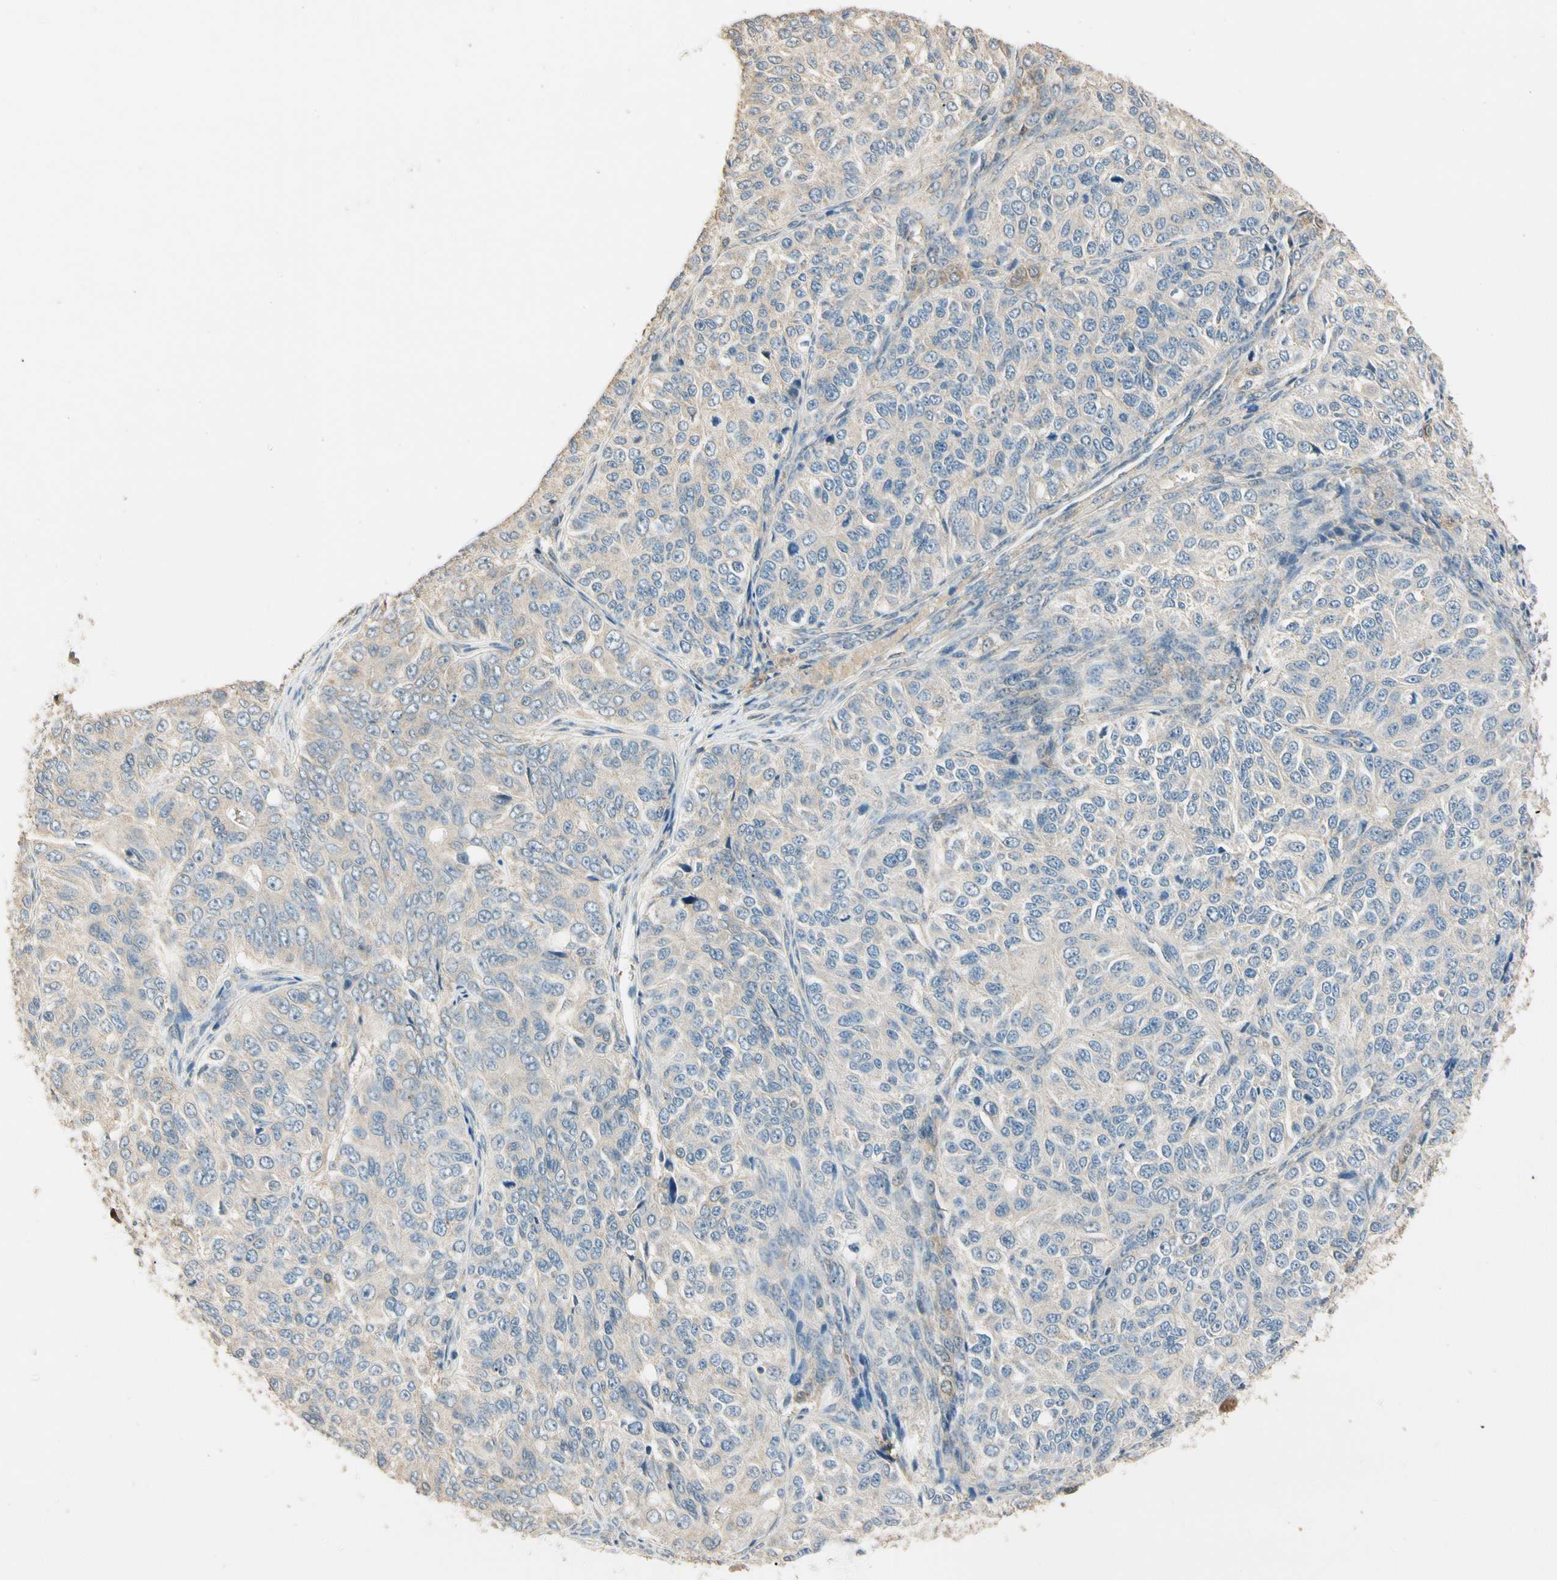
{"staining": {"intensity": "weak", "quantity": "25%-75%", "location": "cytoplasmic/membranous"}, "tissue": "ovarian cancer", "cell_type": "Tumor cells", "image_type": "cancer", "snomed": [{"axis": "morphology", "description": "Carcinoma, endometroid"}, {"axis": "topography", "description": "Ovary"}], "caption": "Ovarian endometroid carcinoma was stained to show a protein in brown. There is low levels of weak cytoplasmic/membranous positivity in about 25%-75% of tumor cells.", "gene": "CDH6", "patient": {"sex": "female", "age": 51}}